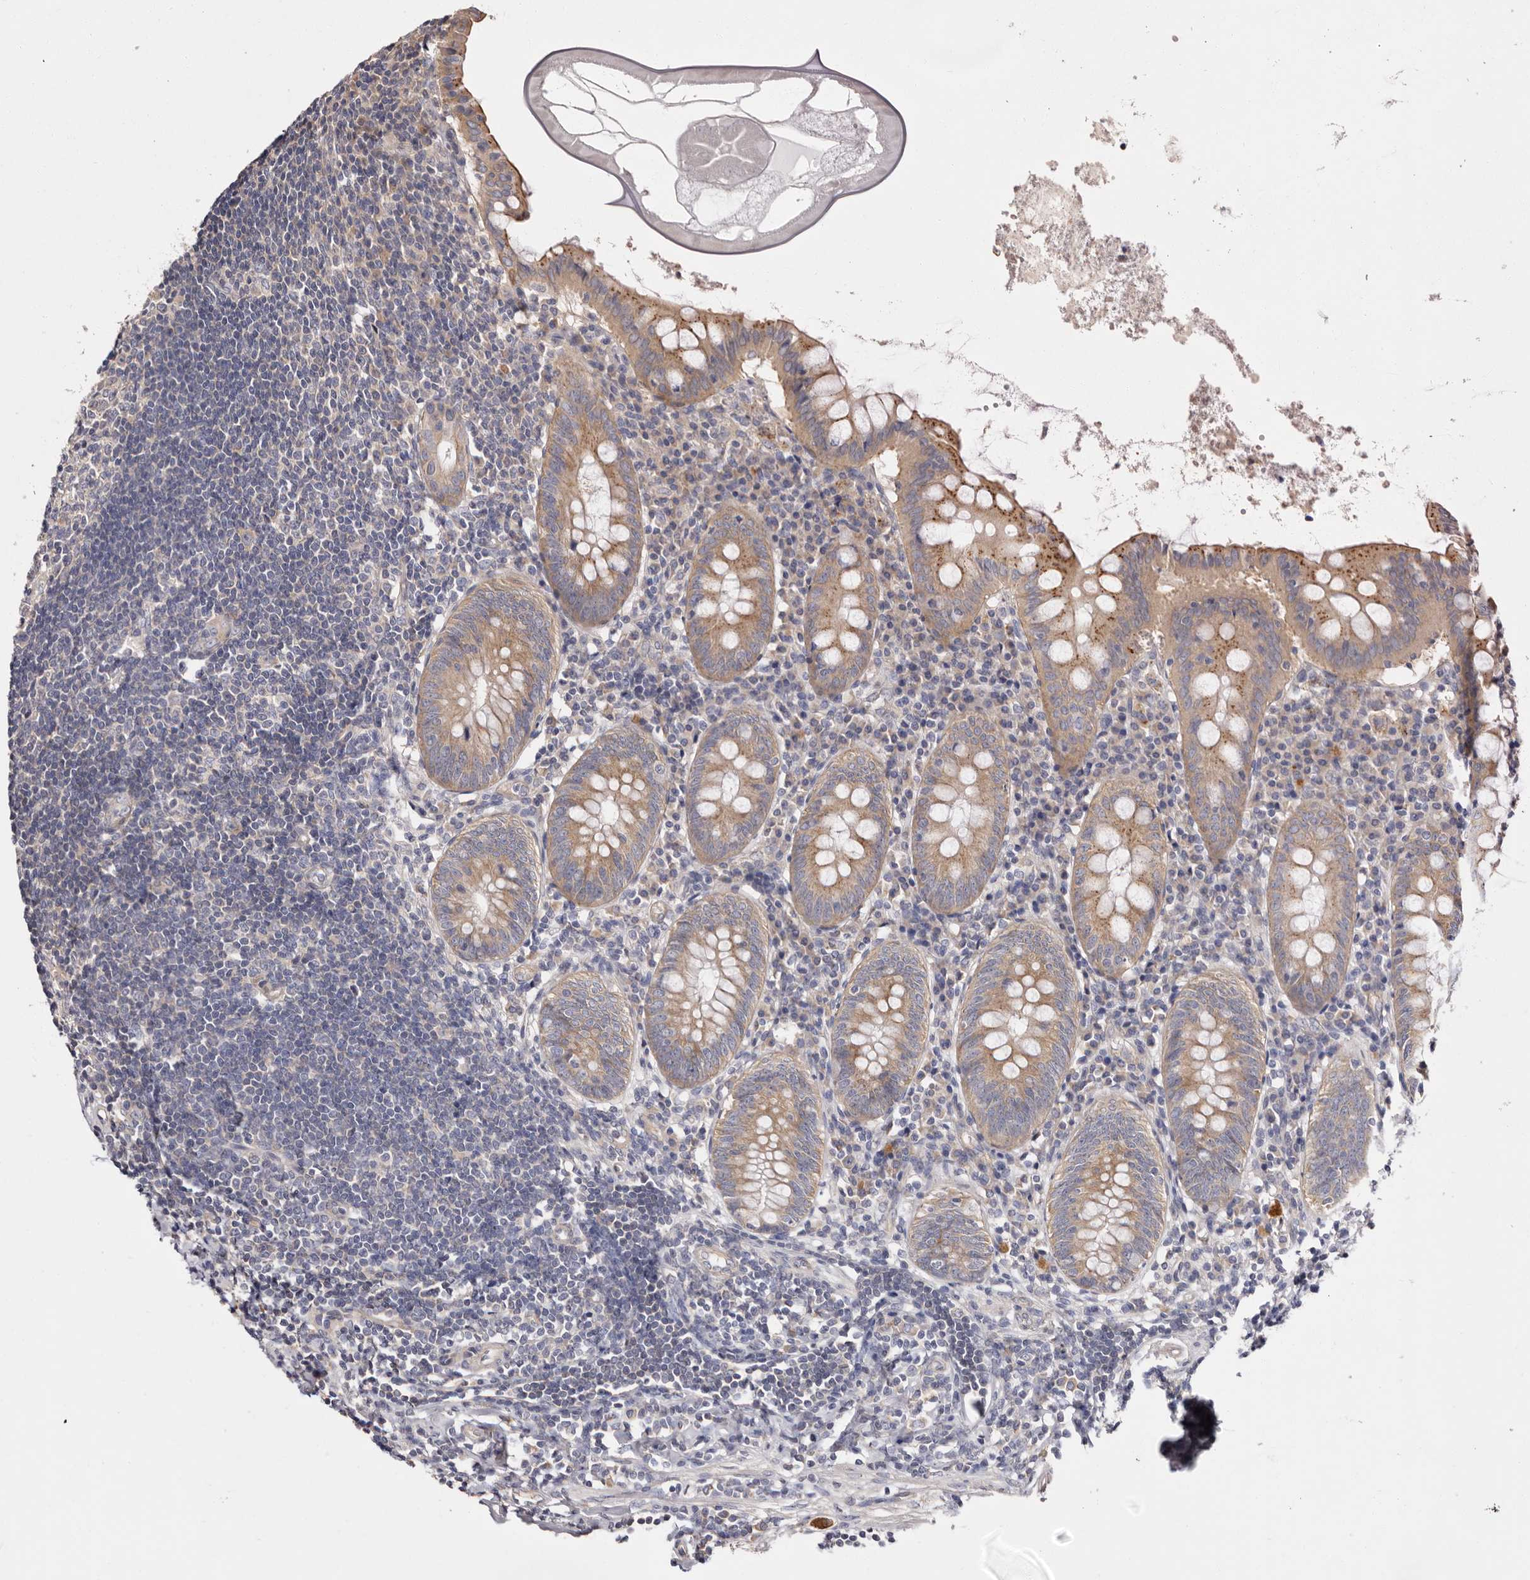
{"staining": {"intensity": "moderate", "quantity": ">75%", "location": "cytoplasmic/membranous"}, "tissue": "appendix", "cell_type": "Glandular cells", "image_type": "normal", "snomed": [{"axis": "morphology", "description": "Normal tissue, NOS"}, {"axis": "topography", "description": "Appendix"}], "caption": "Immunohistochemical staining of normal appendix shows medium levels of moderate cytoplasmic/membranous expression in about >75% of glandular cells. (brown staining indicates protein expression, while blue staining denotes nuclei).", "gene": "FAM167B", "patient": {"sex": "female", "age": 54}}